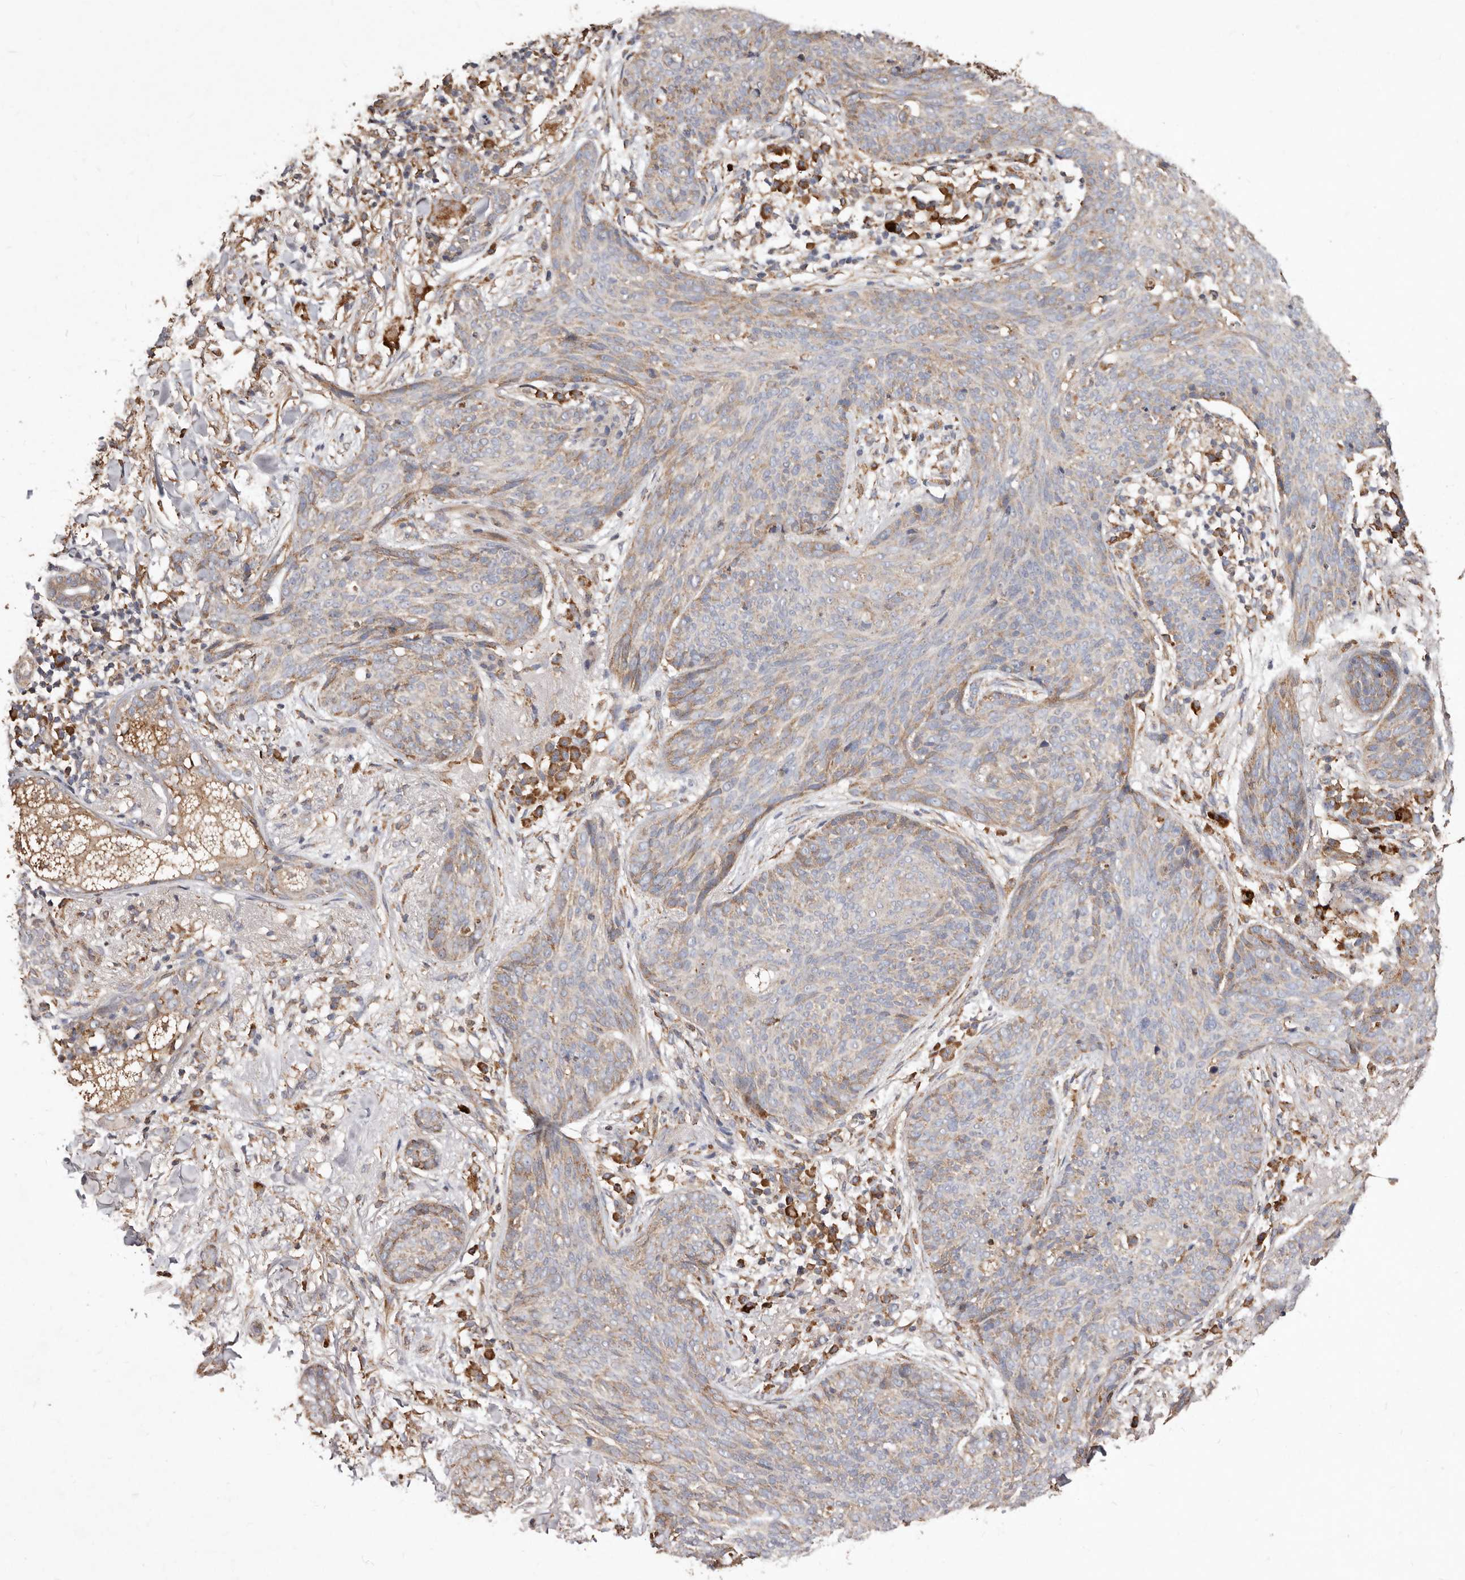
{"staining": {"intensity": "weak", "quantity": "<25%", "location": "cytoplasmic/membranous"}, "tissue": "skin cancer", "cell_type": "Tumor cells", "image_type": "cancer", "snomed": [{"axis": "morphology", "description": "Basal cell carcinoma"}, {"axis": "topography", "description": "Skin"}], "caption": "This is a photomicrograph of IHC staining of basal cell carcinoma (skin), which shows no positivity in tumor cells.", "gene": "STEAP2", "patient": {"sex": "male", "age": 85}}